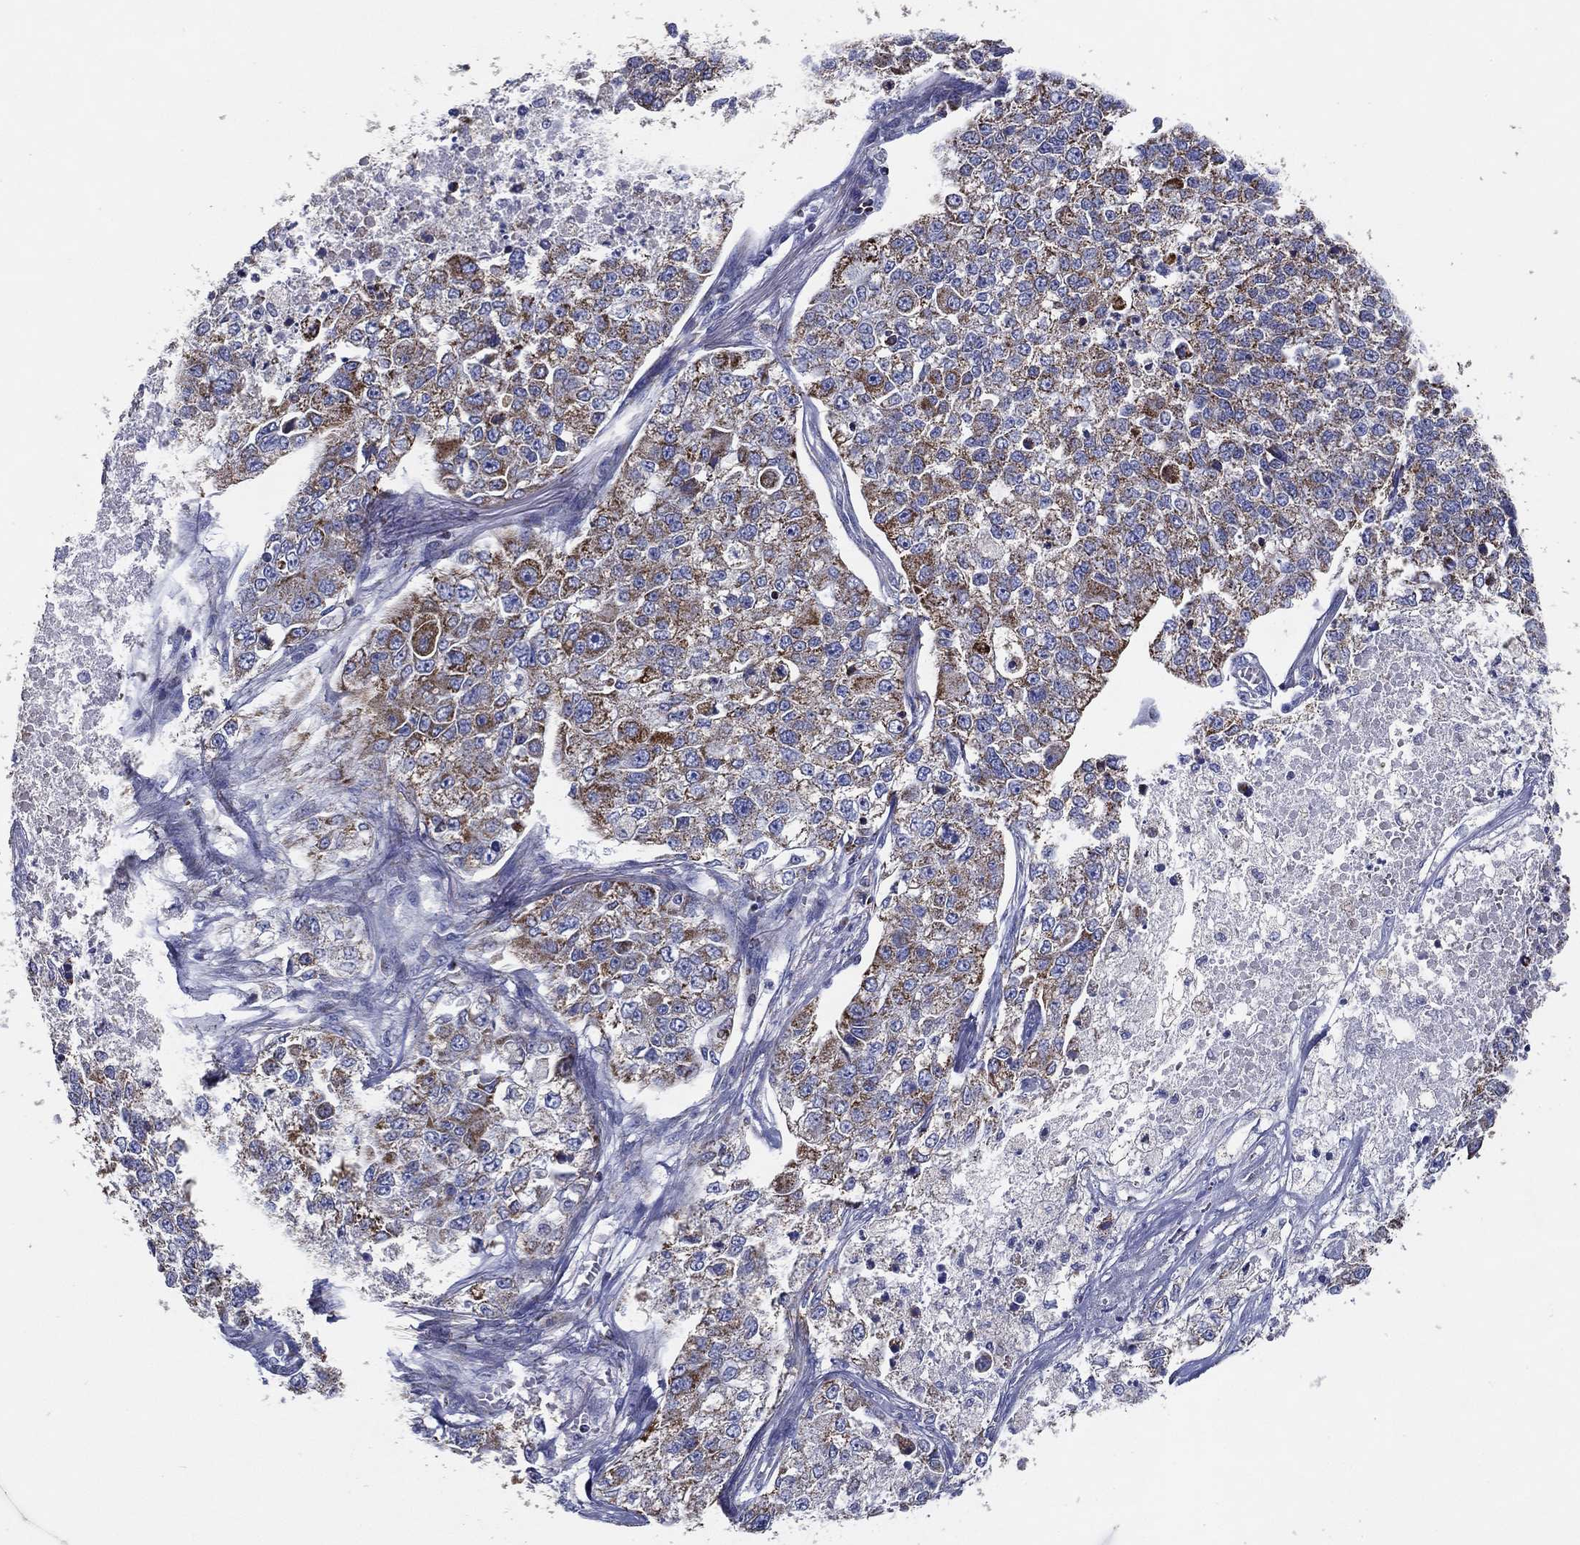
{"staining": {"intensity": "moderate", "quantity": "<25%", "location": "cytoplasmic/membranous"}, "tissue": "lung cancer", "cell_type": "Tumor cells", "image_type": "cancer", "snomed": [{"axis": "morphology", "description": "Adenocarcinoma, NOS"}, {"axis": "topography", "description": "Lung"}], "caption": "A brown stain labels moderate cytoplasmic/membranous positivity of a protein in human lung cancer tumor cells.", "gene": "SFXN1", "patient": {"sex": "male", "age": 49}}